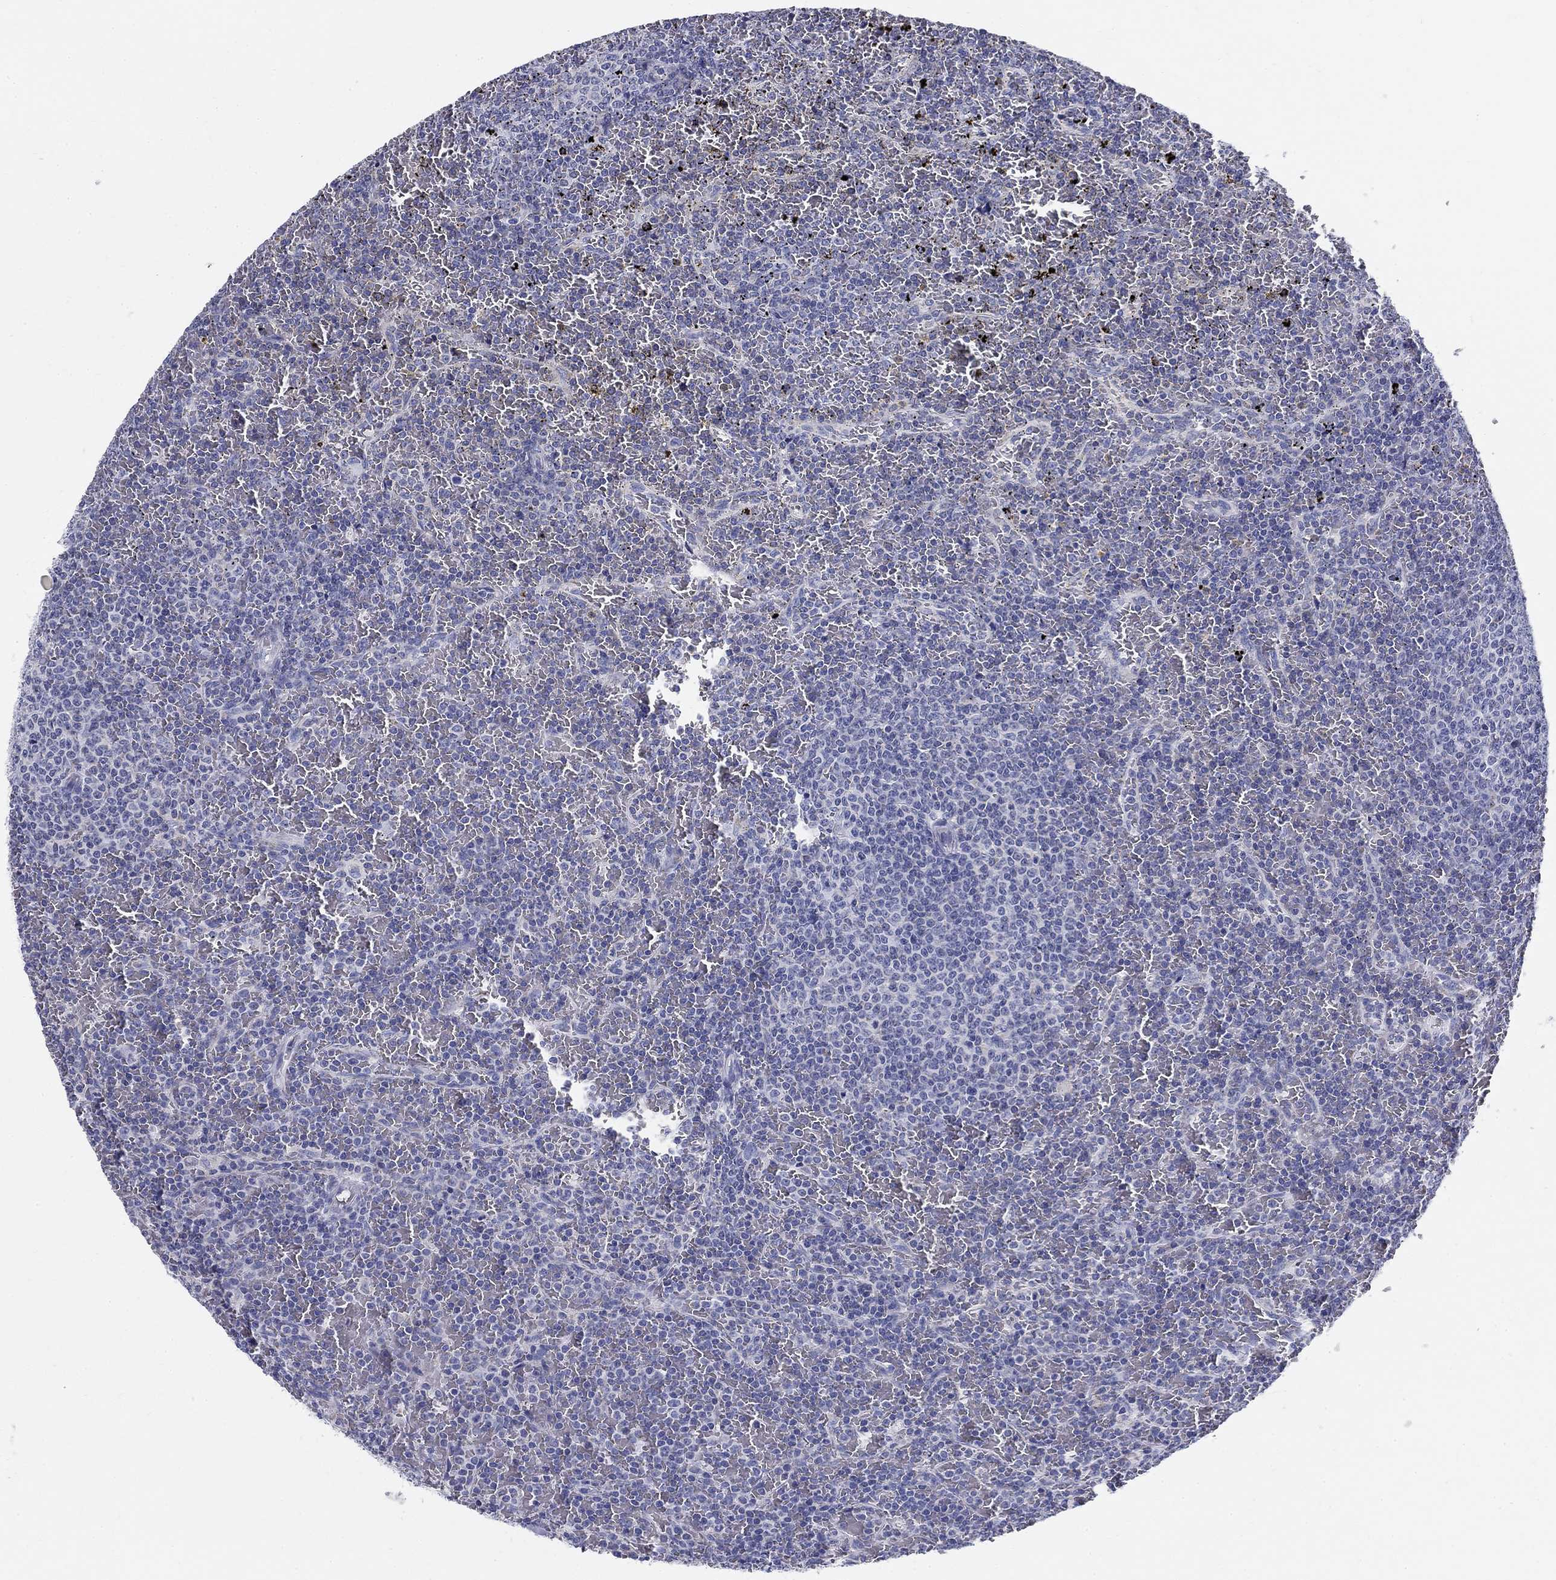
{"staining": {"intensity": "negative", "quantity": "none", "location": "none"}, "tissue": "lymphoma", "cell_type": "Tumor cells", "image_type": "cancer", "snomed": [{"axis": "morphology", "description": "Malignant lymphoma, non-Hodgkin's type, Low grade"}, {"axis": "topography", "description": "Spleen"}], "caption": "This is an immunohistochemistry (IHC) micrograph of human malignant lymphoma, non-Hodgkin's type (low-grade). There is no expression in tumor cells.", "gene": "UPB1", "patient": {"sex": "female", "age": 77}}